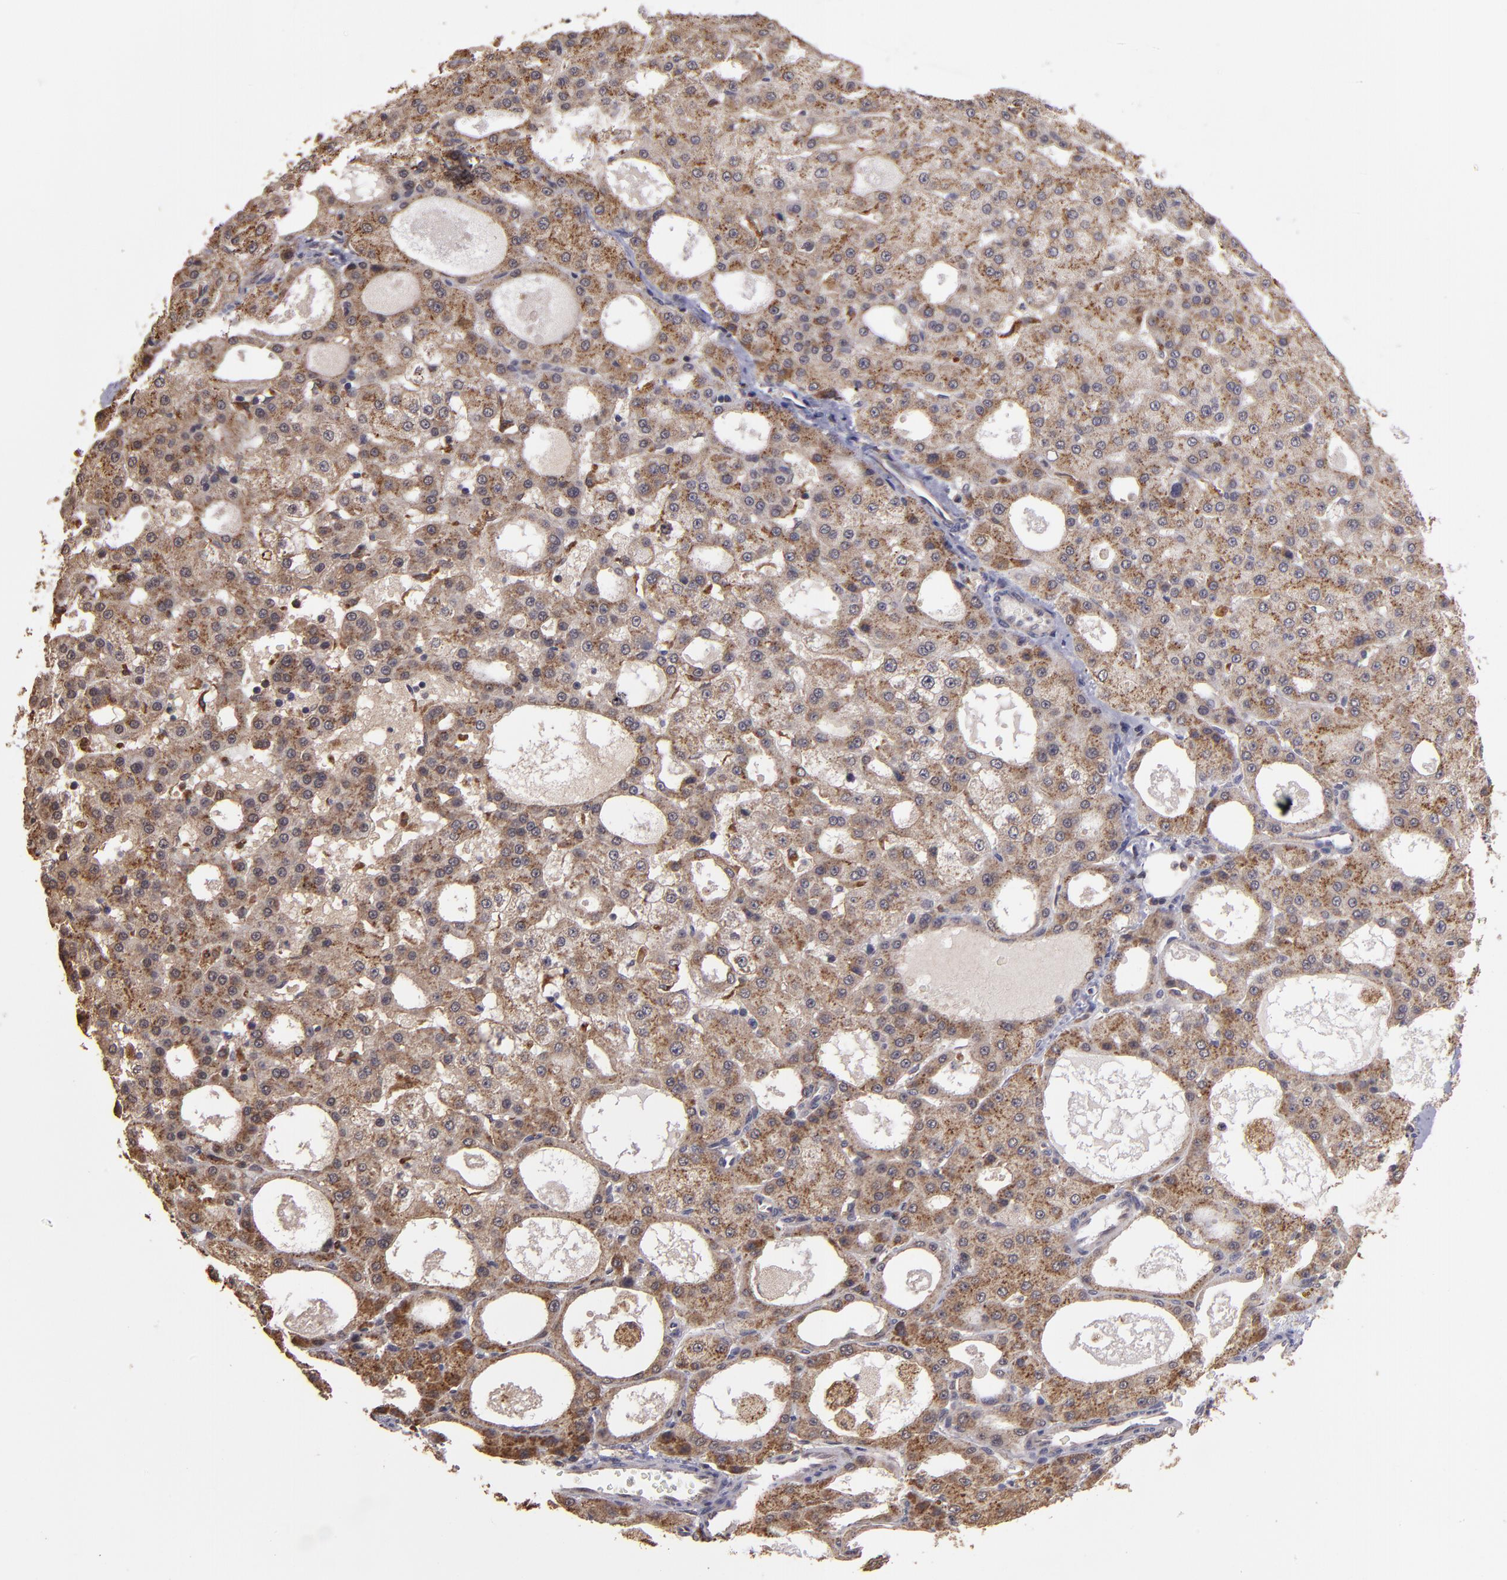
{"staining": {"intensity": "moderate", "quantity": ">75%", "location": "cytoplasmic/membranous"}, "tissue": "liver cancer", "cell_type": "Tumor cells", "image_type": "cancer", "snomed": [{"axis": "morphology", "description": "Carcinoma, Hepatocellular, NOS"}, {"axis": "topography", "description": "Liver"}], "caption": "The histopathology image exhibits a brown stain indicating the presence of a protein in the cytoplasmic/membranous of tumor cells in liver cancer. (DAB (3,3'-diaminobenzidine) = brown stain, brightfield microscopy at high magnification).", "gene": "SIPA1L1", "patient": {"sex": "male", "age": 47}}